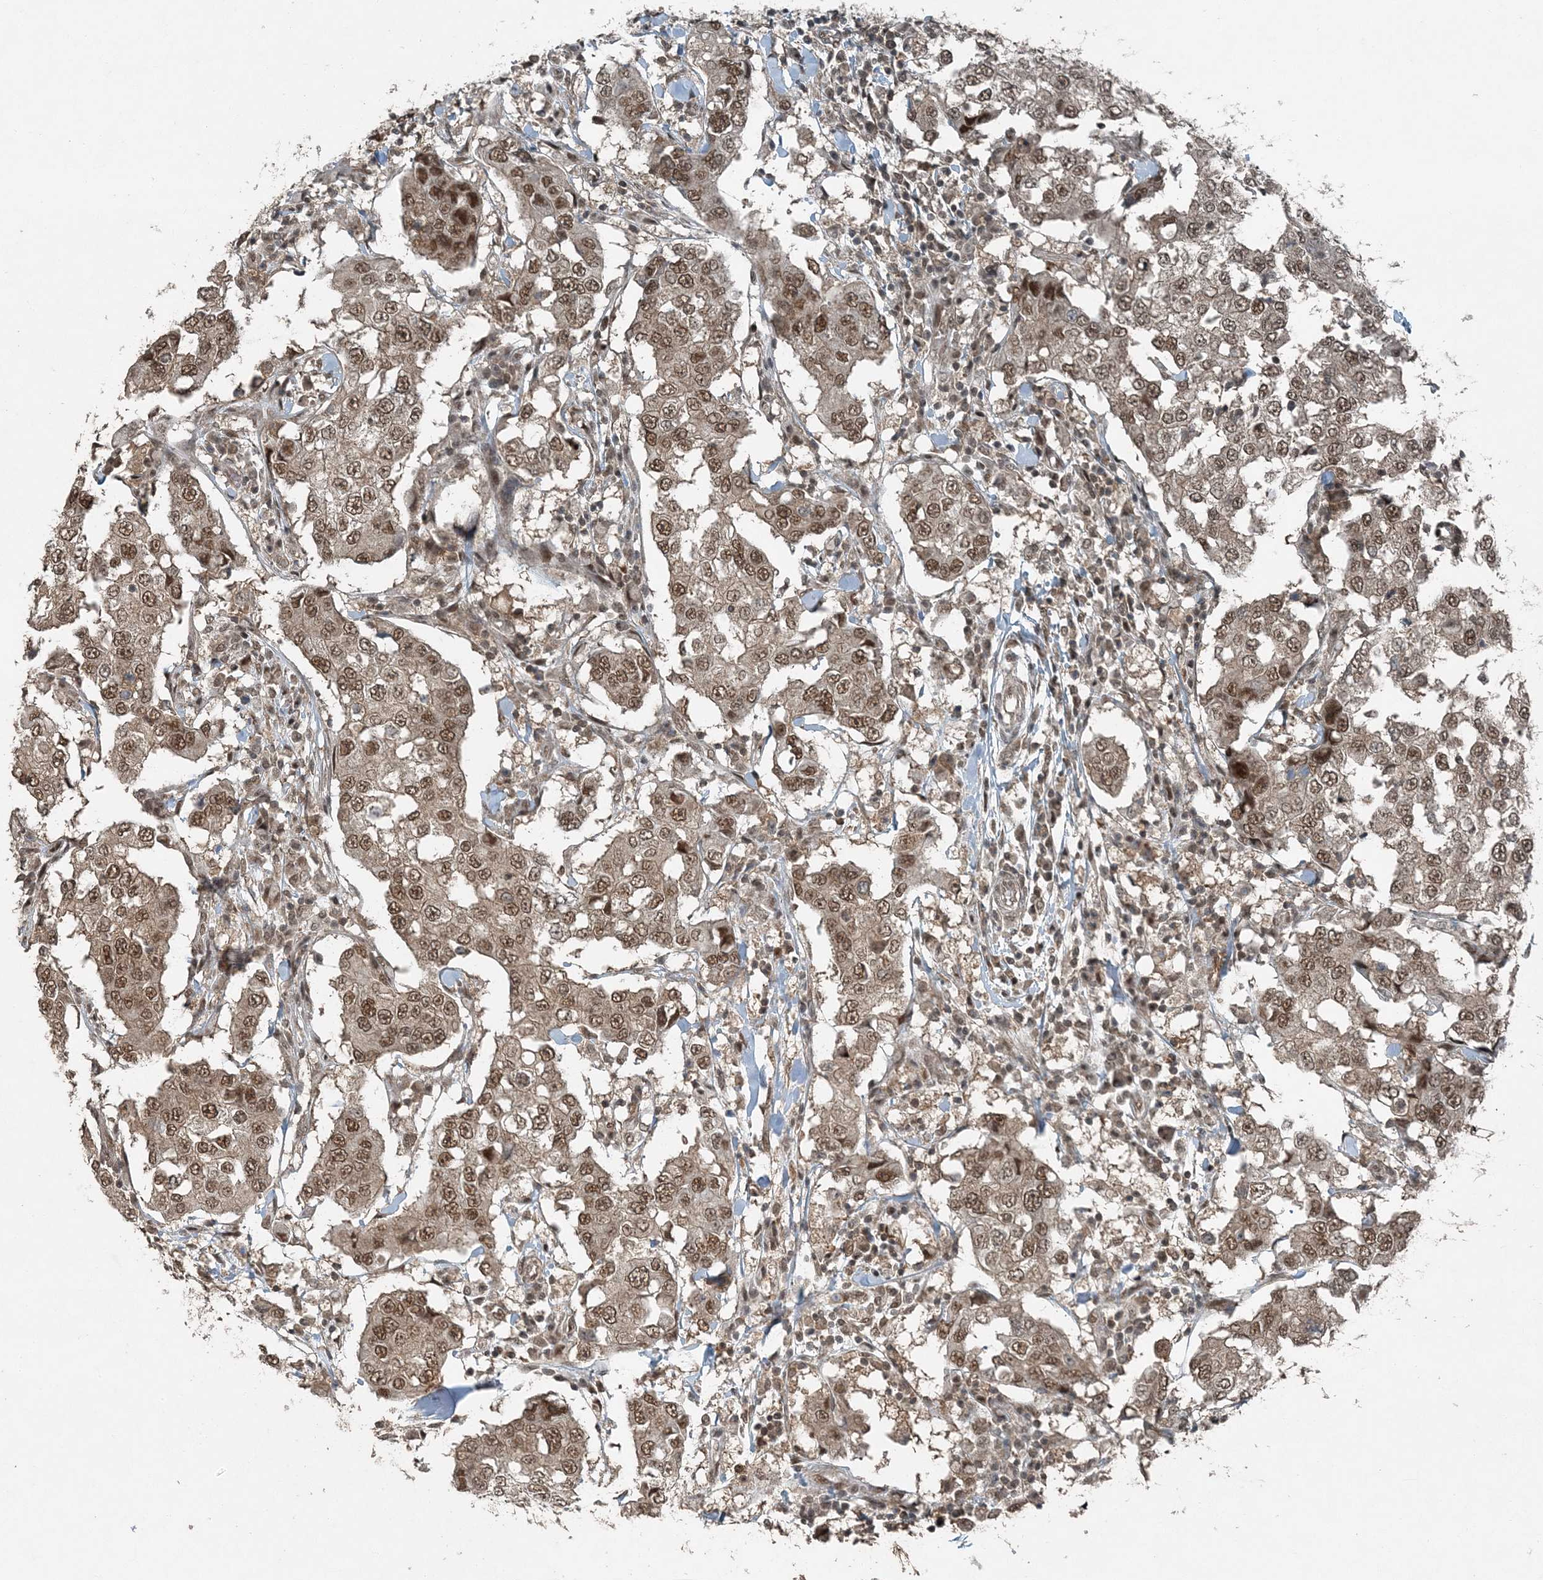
{"staining": {"intensity": "moderate", "quantity": ">75%", "location": "nuclear"}, "tissue": "breast cancer", "cell_type": "Tumor cells", "image_type": "cancer", "snomed": [{"axis": "morphology", "description": "Duct carcinoma"}, {"axis": "topography", "description": "Breast"}], "caption": "An image of human breast cancer (intraductal carcinoma) stained for a protein exhibits moderate nuclear brown staining in tumor cells. The protein of interest is shown in brown color, while the nuclei are stained blue.", "gene": "COPS7B", "patient": {"sex": "female", "age": 27}}